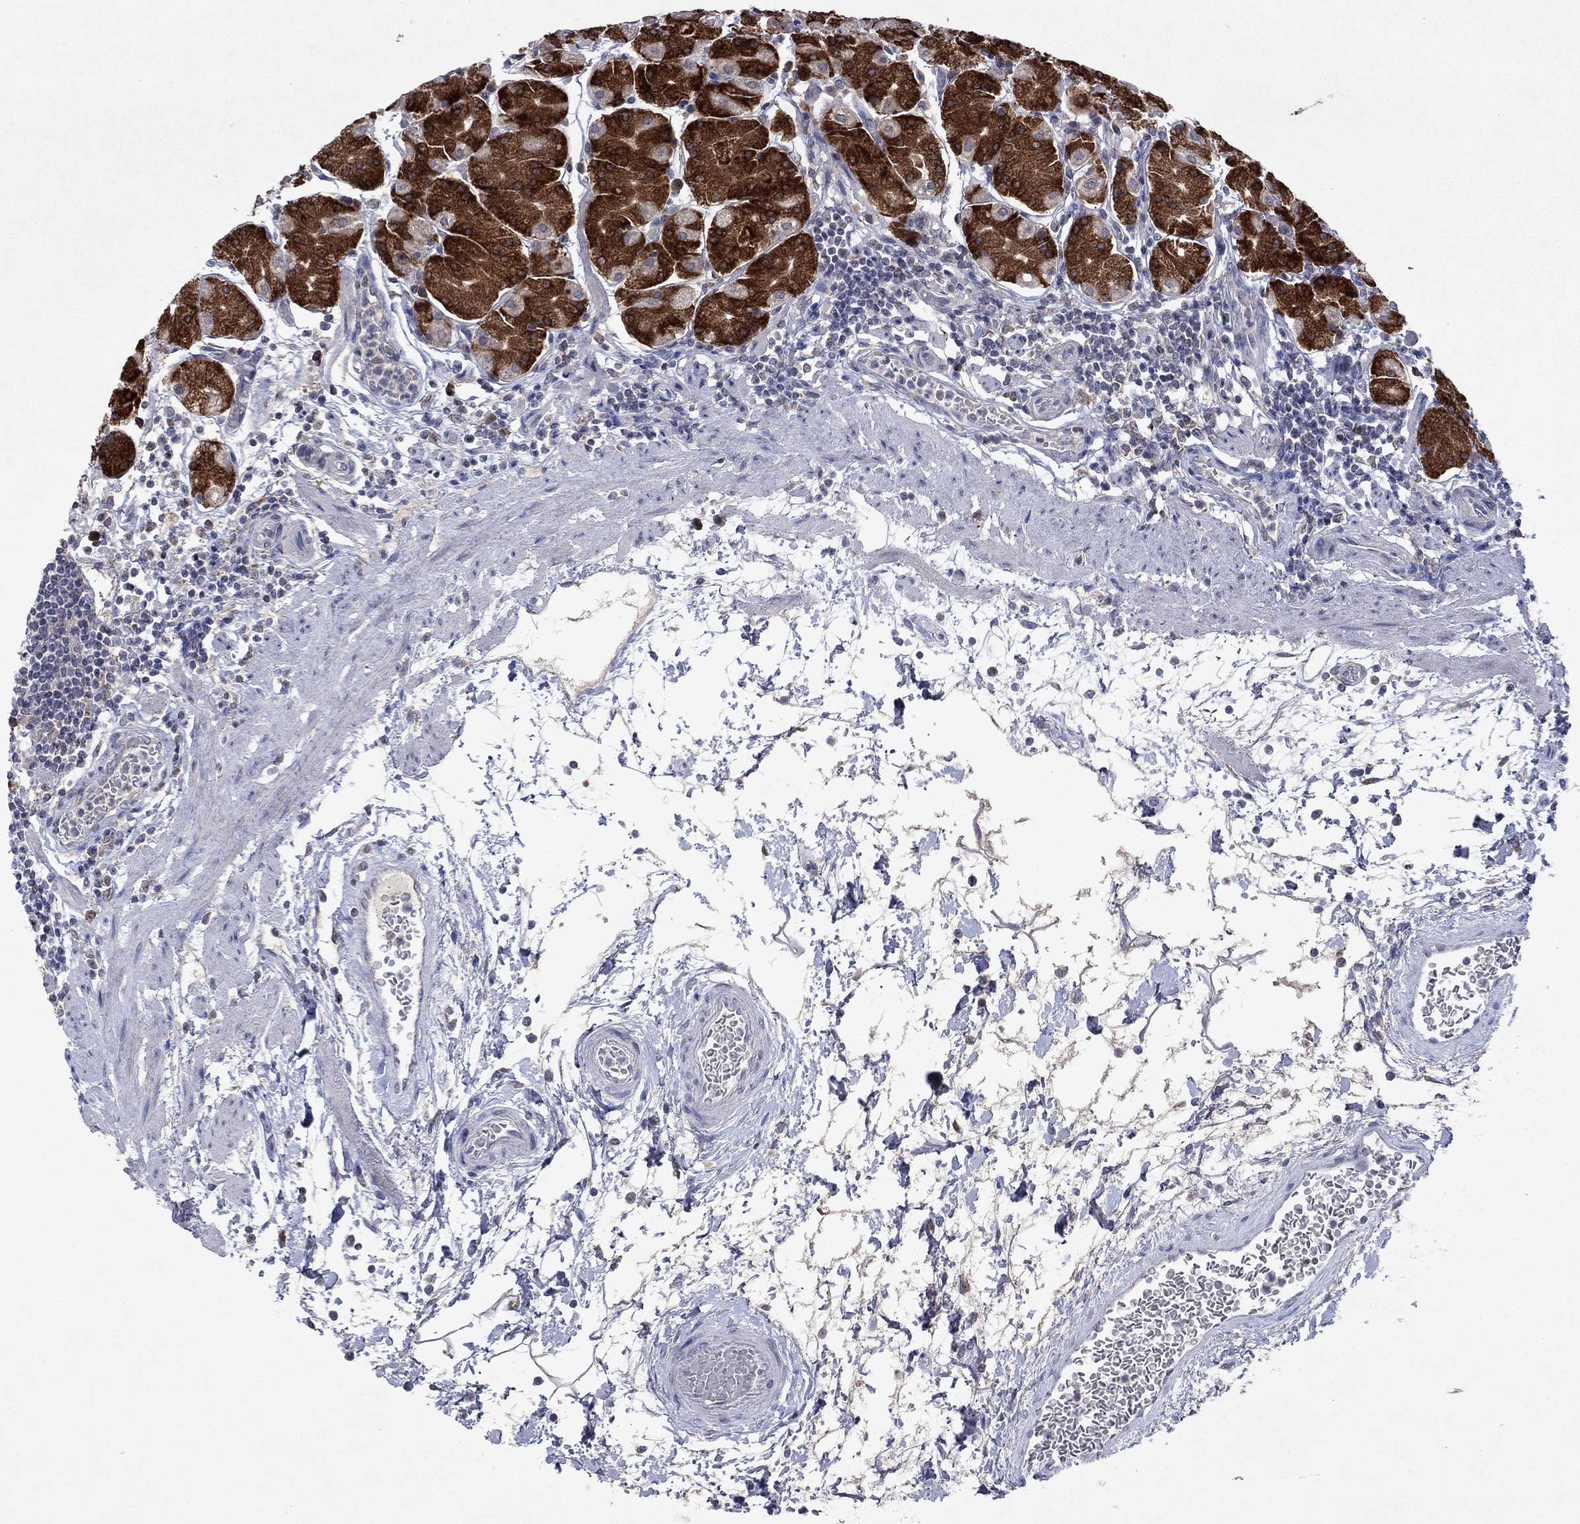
{"staining": {"intensity": "strong", "quantity": "25%-75%", "location": "cytoplasmic/membranous"}, "tissue": "stomach", "cell_type": "Glandular cells", "image_type": "normal", "snomed": [{"axis": "morphology", "description": "Normal tissue, NOS"}, {"axis": "topography", "description": "Stomach"}], "caption": "This image shows normal stomach stained with IHC to label a protein in brown. The cytoplasmic/membranous of glandular cells show strong positivity for the protein. Nuclei are counter-stained blue.", "gene": "TMEM97", "patient": {"sex": "male", "age": 54}}